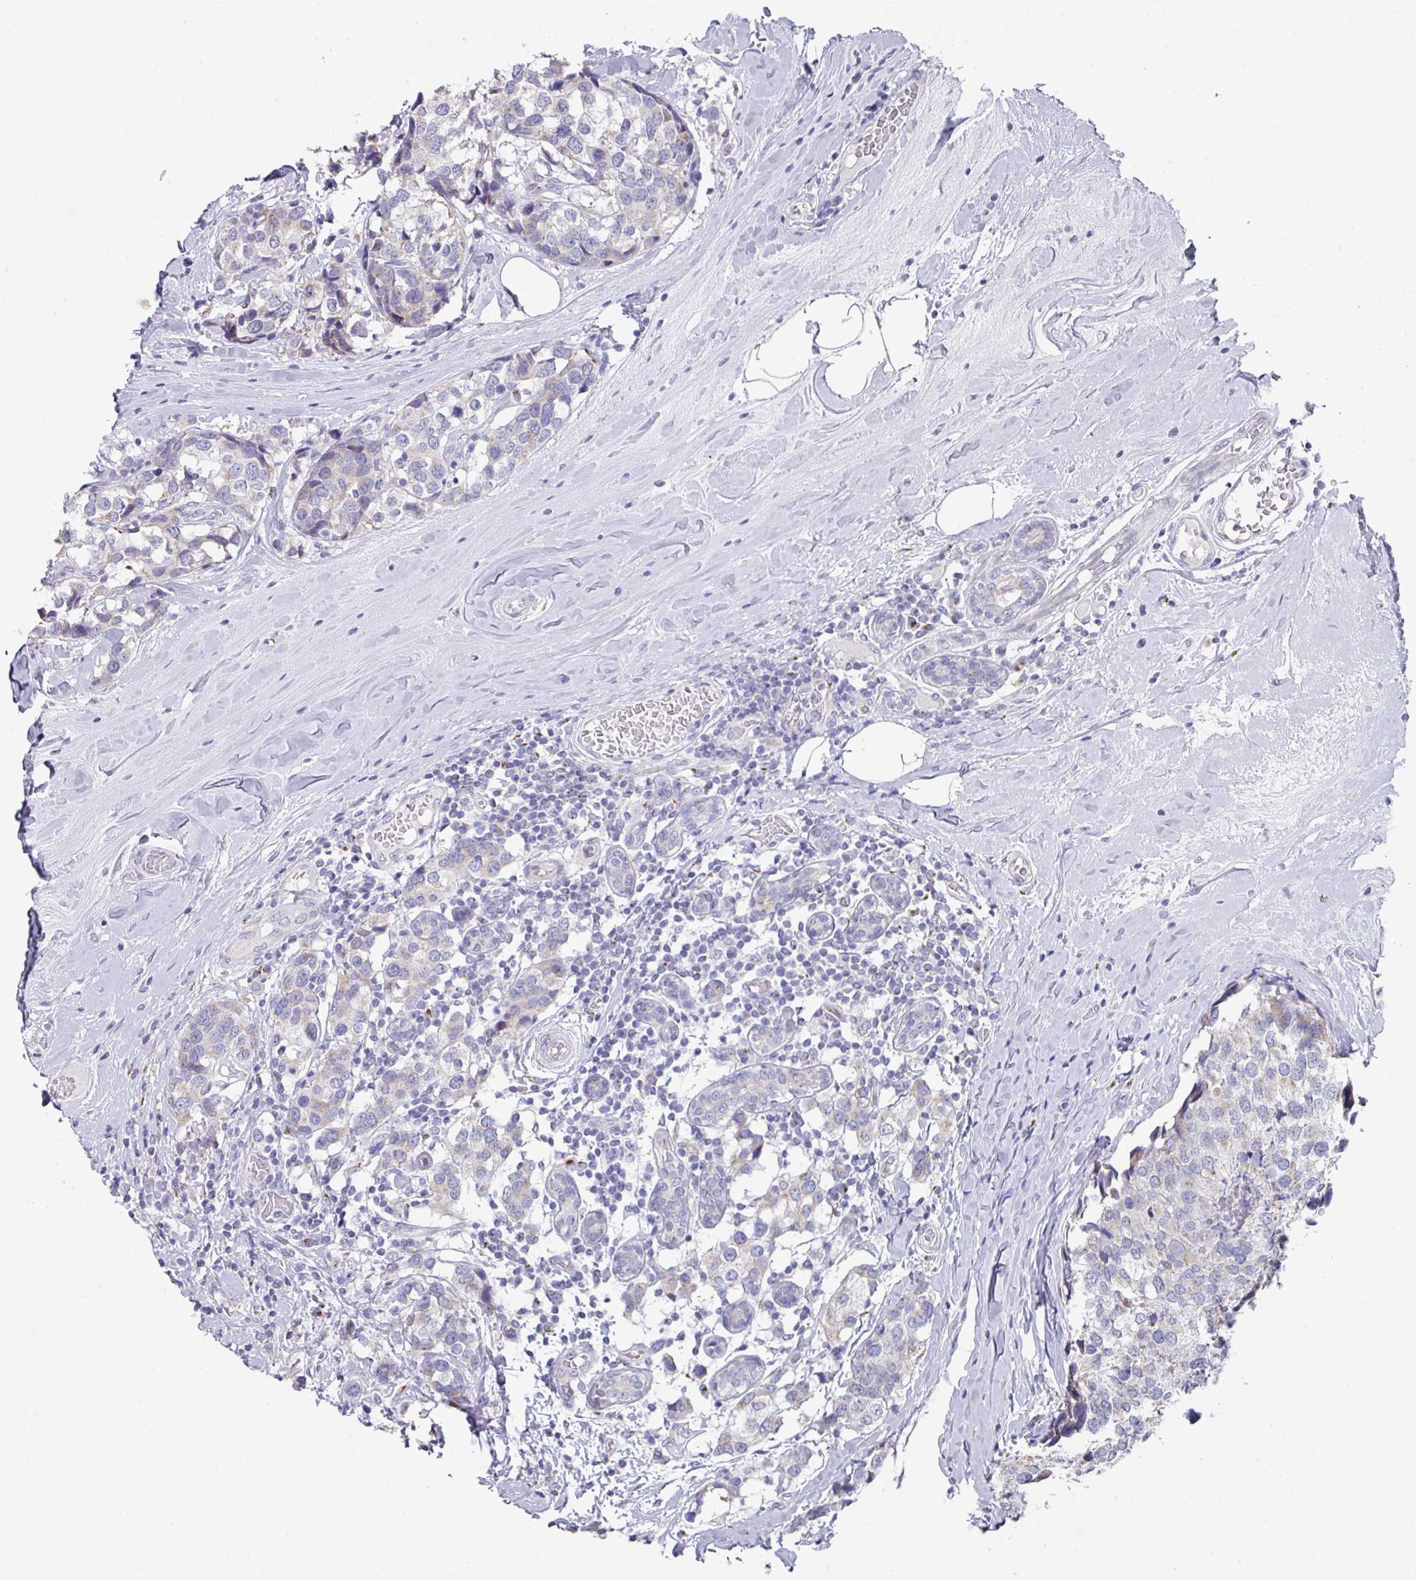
{"staining": {"intensity": "weak", "quantity": "<25%", "location": "cytoplasmic/membranous"}, "tissue": "breast cancer", "cell_type": "Tumor cells", "image_type": "cancer", "snomed": [{"axis": "morphology", "description": "Lobular carcinoma"}, {"axis": "topography", "description": "Breast"}], "caption": "Breast cancer (lobular carcinoma) was stained to show a protein in brown. There is no significant expression in tumor cells.", "gene": "VKORC1L1", "patient": {"sex": "female", "age": 59}}